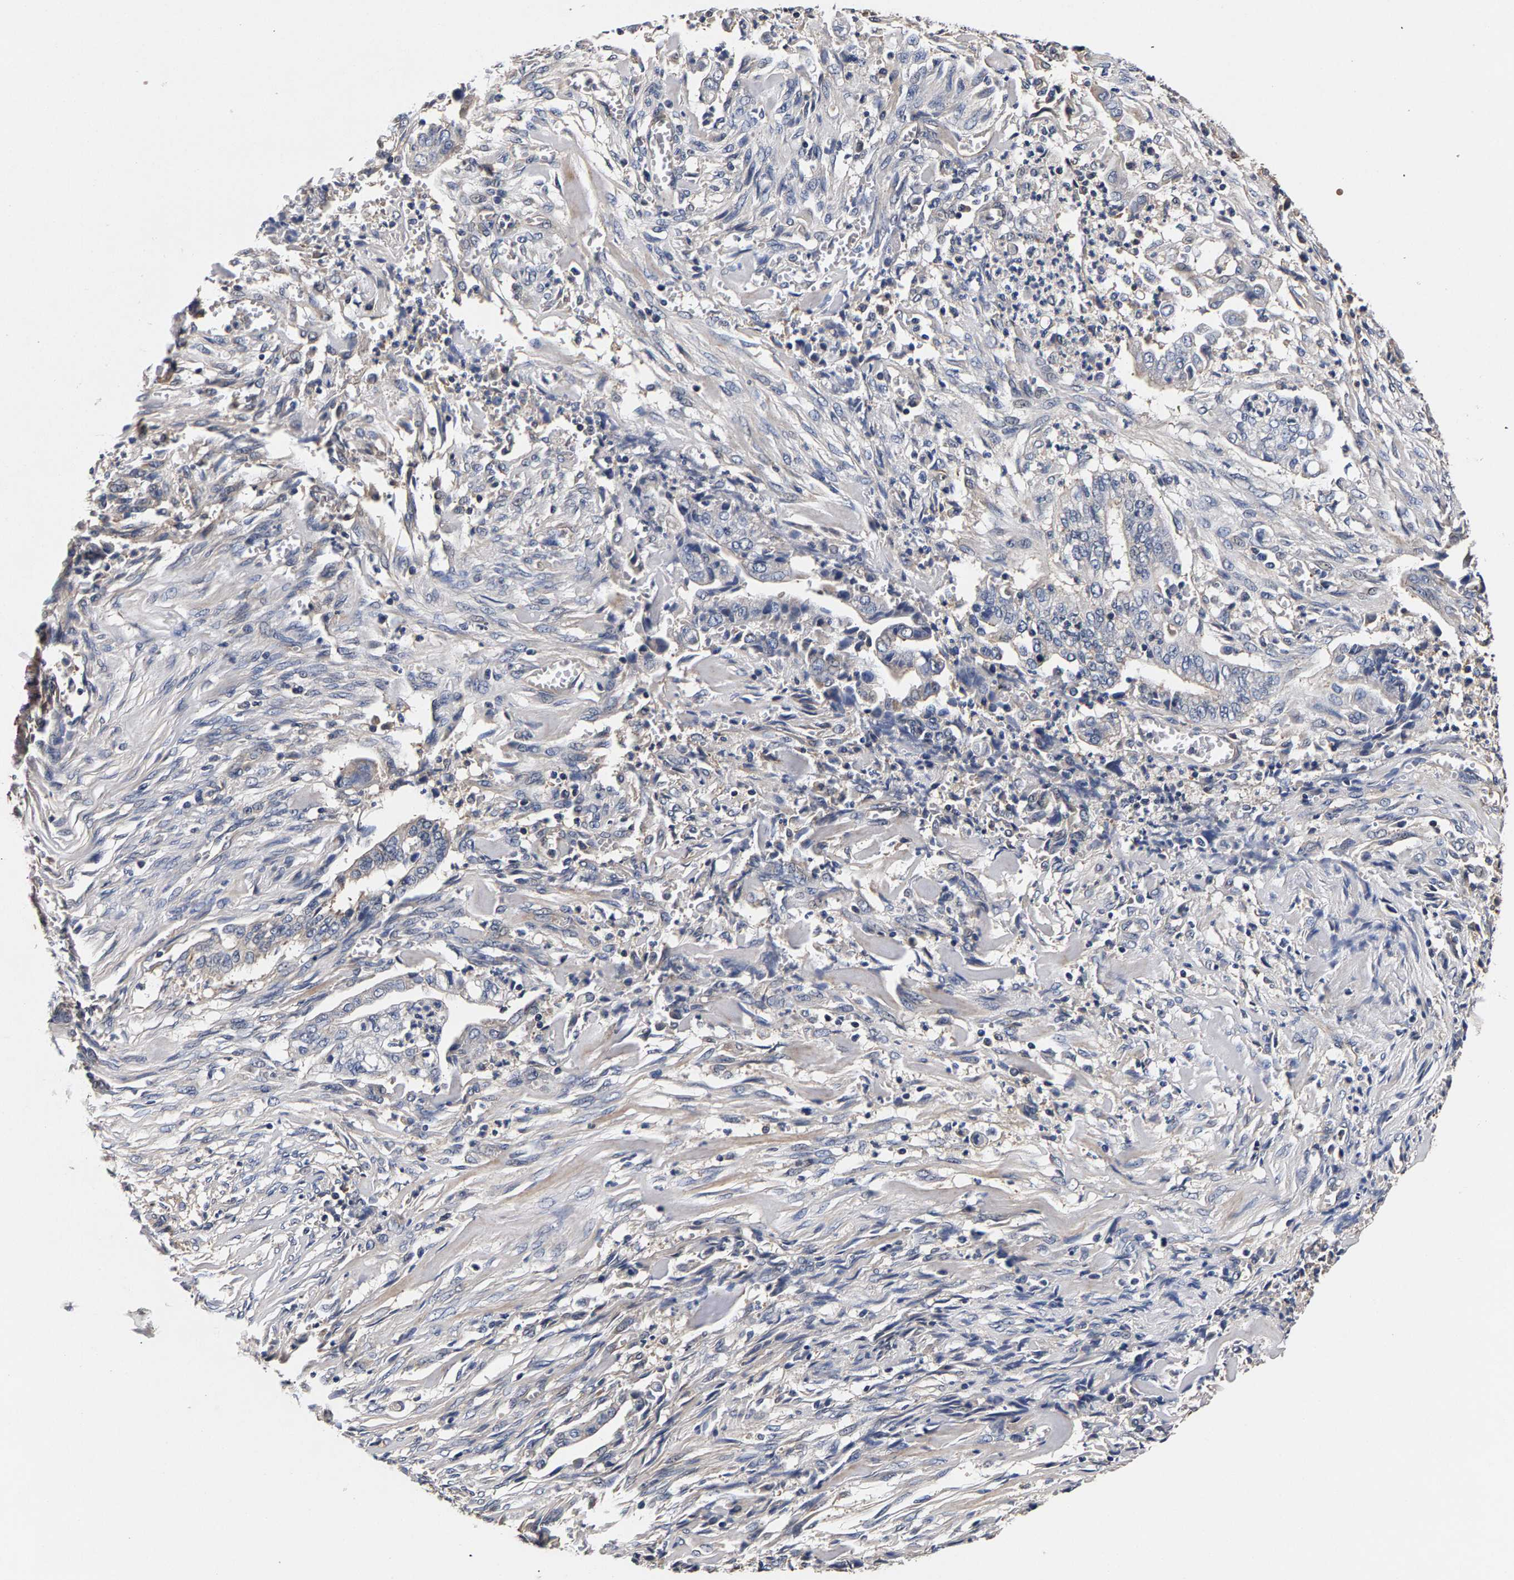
{"staining": {"intensity": "negative", "quantity": "none", "location": "none"}, "tissue": "cervical cancer", "cell_type": "Tumor cells", "image_type": "cancer", "snomed": [{"axis": "morphology", "description": "Adenocarcinoma, NOS"}, {"axis": "topography", "description": "Cervix"}], "caption": "The image displays no staining of tumor cells in adenocarcinoma (cervical). (DAB immunohistochemistry (IHC) with hematoxylin counter stain).", "gene": "MARCHF7", "patient": {"sex": "female", "age": 44}}